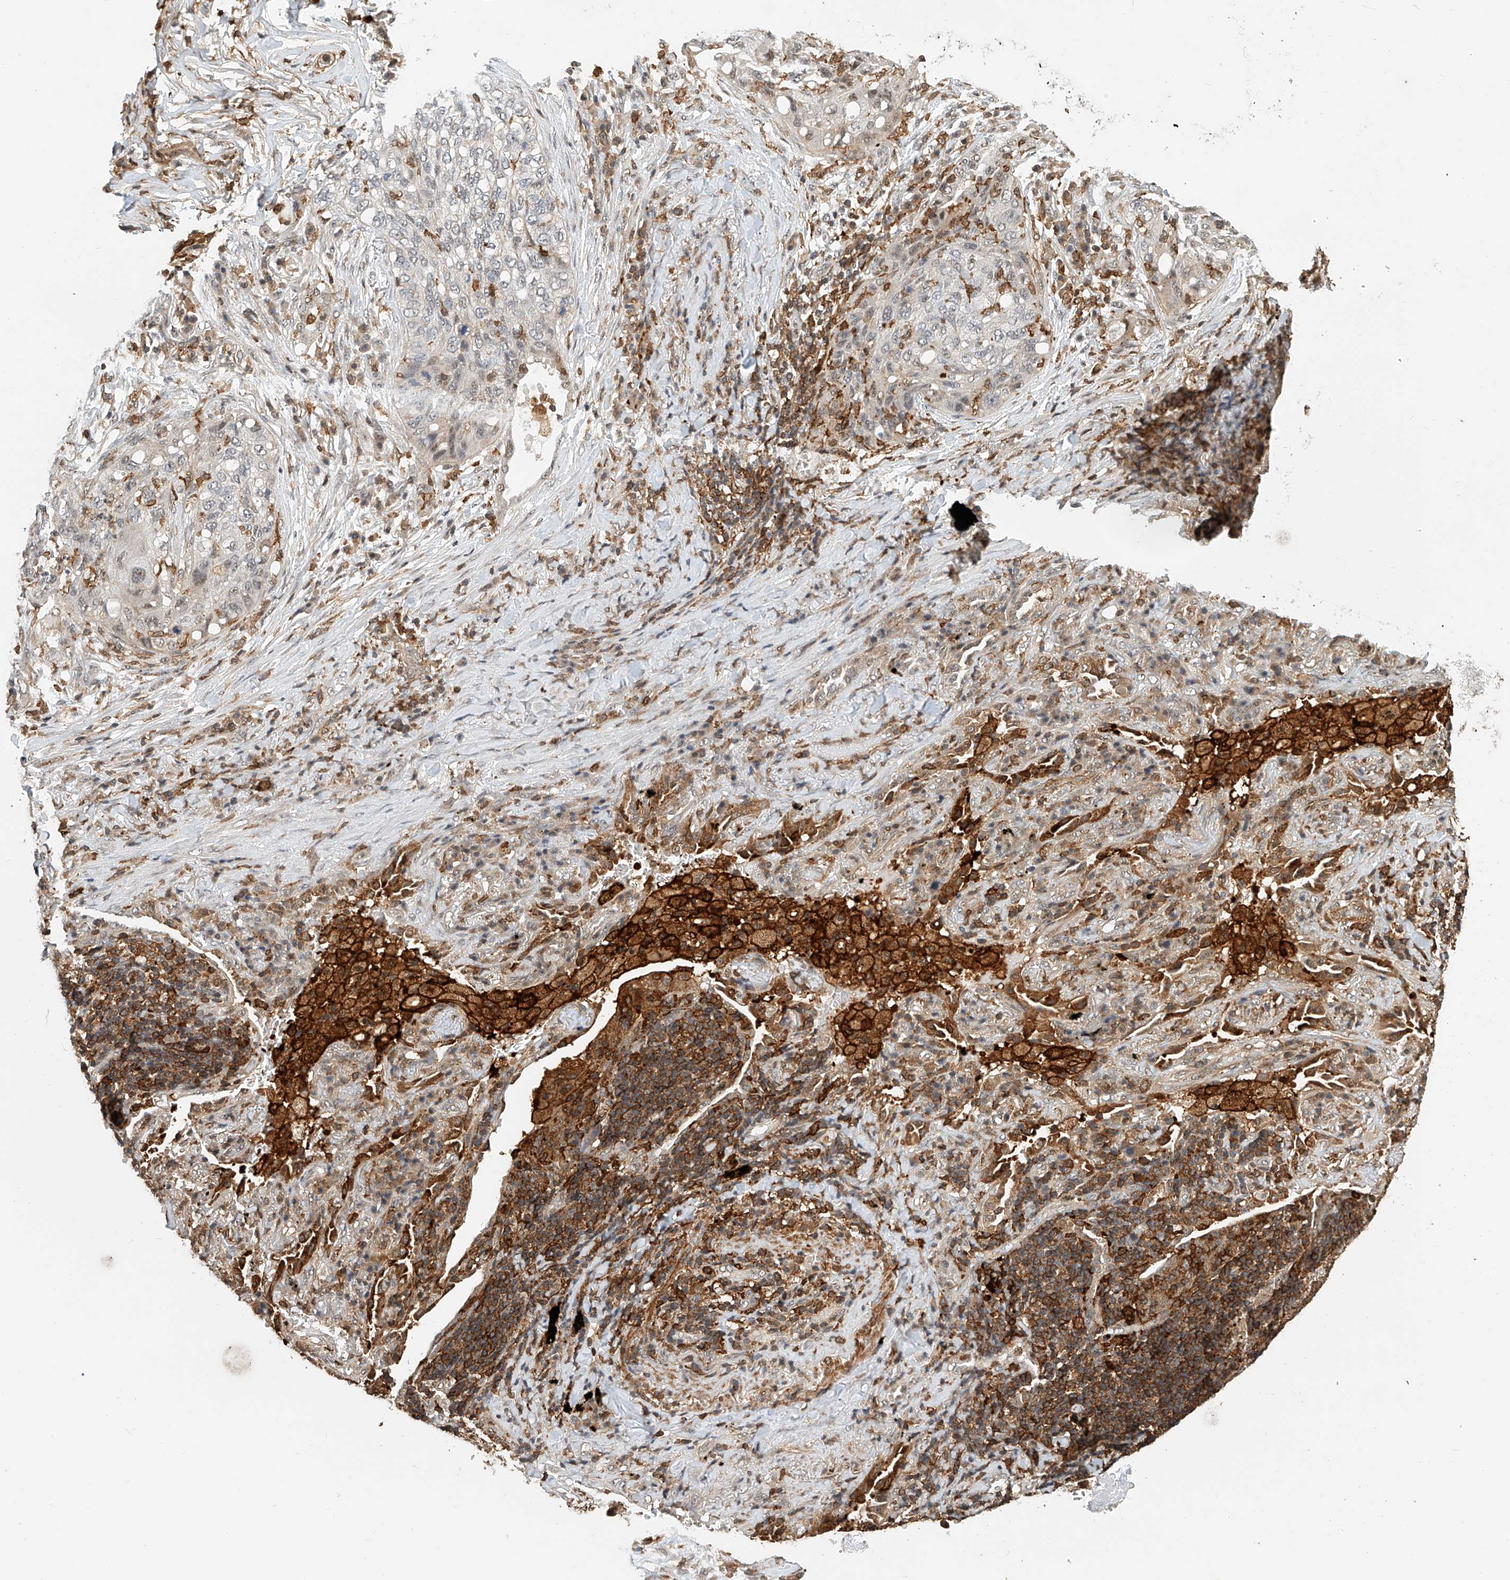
{"staining": {"intensity": "negative", "quantity": "none", "location": "none"}, "tissue": "lung cancer", "cell_type": "Tumor cells", "image_type": "cancer", "snomed": [{"axis": "morphology", "description": "Squamous cell carcinoma, NOS"}, {"axis": "topography", "description": "Lung"}], "caption": "This is a histopathology image of IHC staining of lung cancer (squamous cell carcinoma), which shows no expression in tumor cells.", "gene": "MICAL1", "patient": {"sex": "female", "age": 63}}